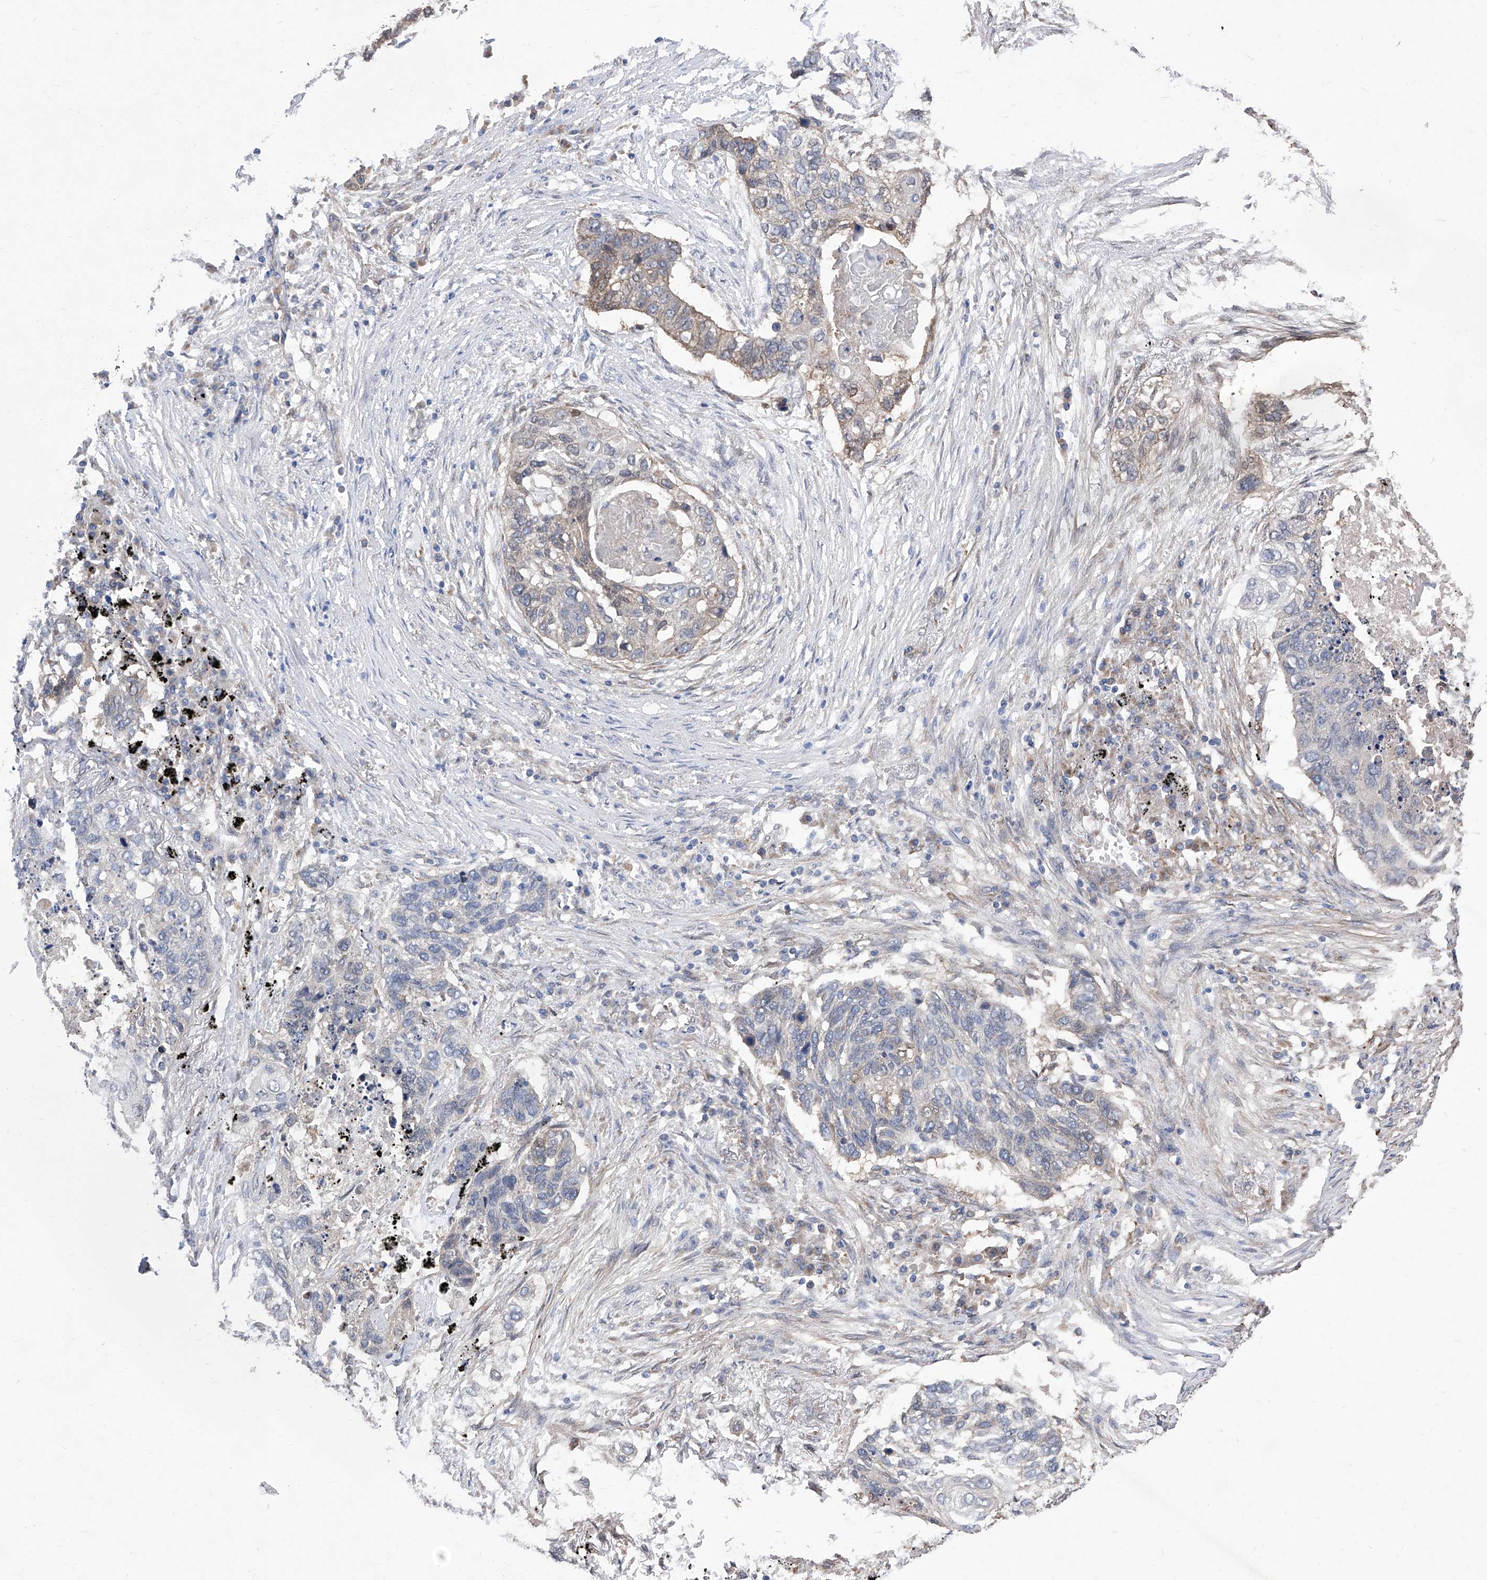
{"staining": {"intensity": "weak", "quantity": "<25%", "location": "cytoplasmic/membranous"}, "tissue": "lung cancer", "cell_type": "Tumor cells", "image_type": "cancer", "snomed": [{"axis": "morphology", "description": "Squamous cell carcinoma, NOS"}, {"axis": "topography", "description": "Lung"}], "caption": "Immunohistochemical staining of human lung cancer (squamous cell carcinoma) displays no significant positivity in tumor cells.", "gene": "SMS", "patient": {"sex": "female", "age": 63}}